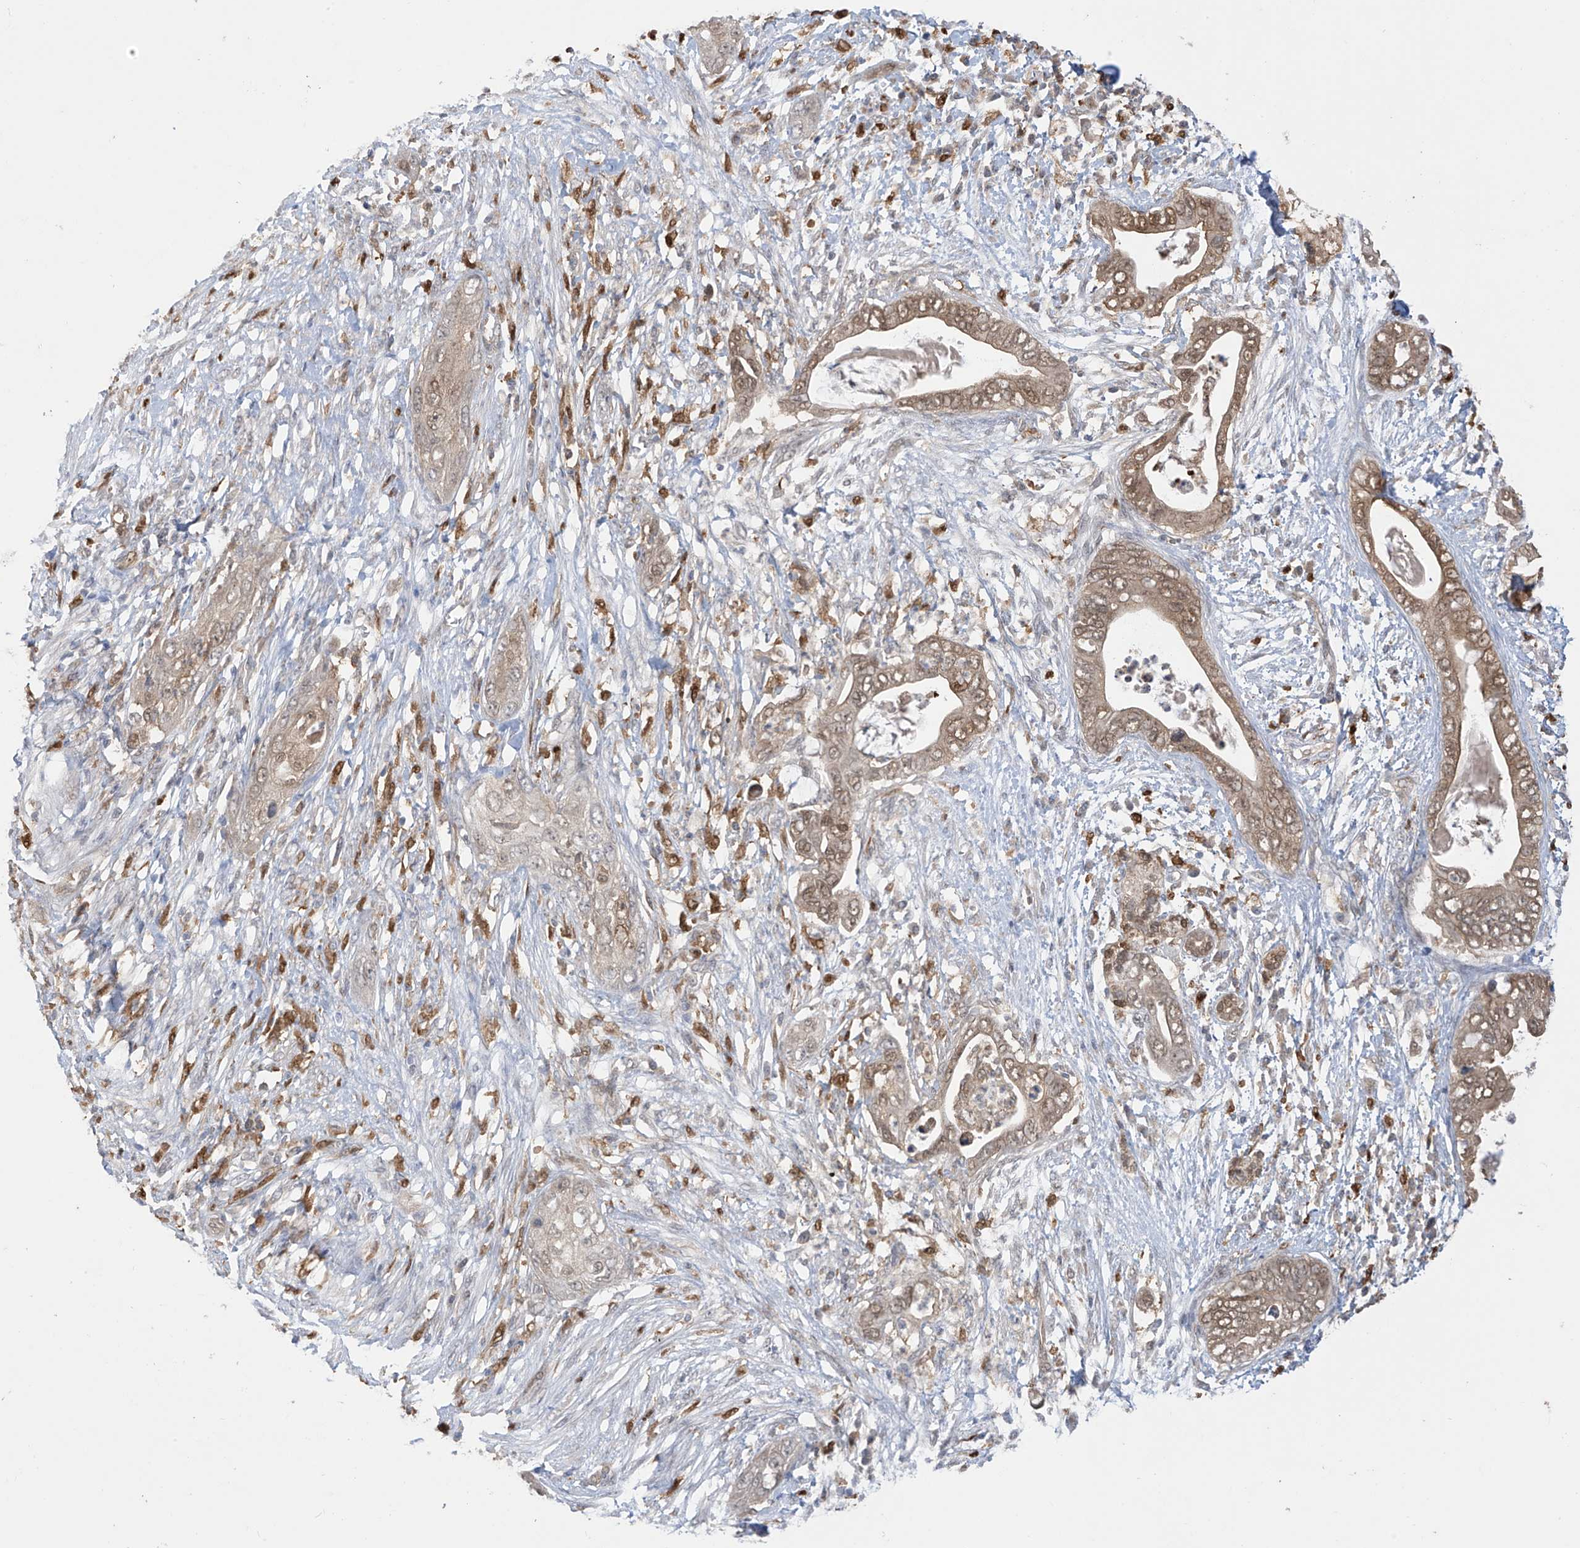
{"staining": {"intensity": "moderate", "quantity": ">75%", "location": "cytoplasmic/membranous,nuclear"}, "tissue": "pancreatic cancer", "cell_type": "Tumor cells", "image_type": "cancer", "snomed": [{"axis": "morphology", "description": "Adenocarcinoma, NOS"}, {"axis": "topography", "description": "Pancreas"}], "caption": "Human adenocarcinoma (pancreatic) stained with a protein marker displays moderate staining in tumor cells.", "gene": "IDH1", "patient": {"sex": "male", "age": 75}}